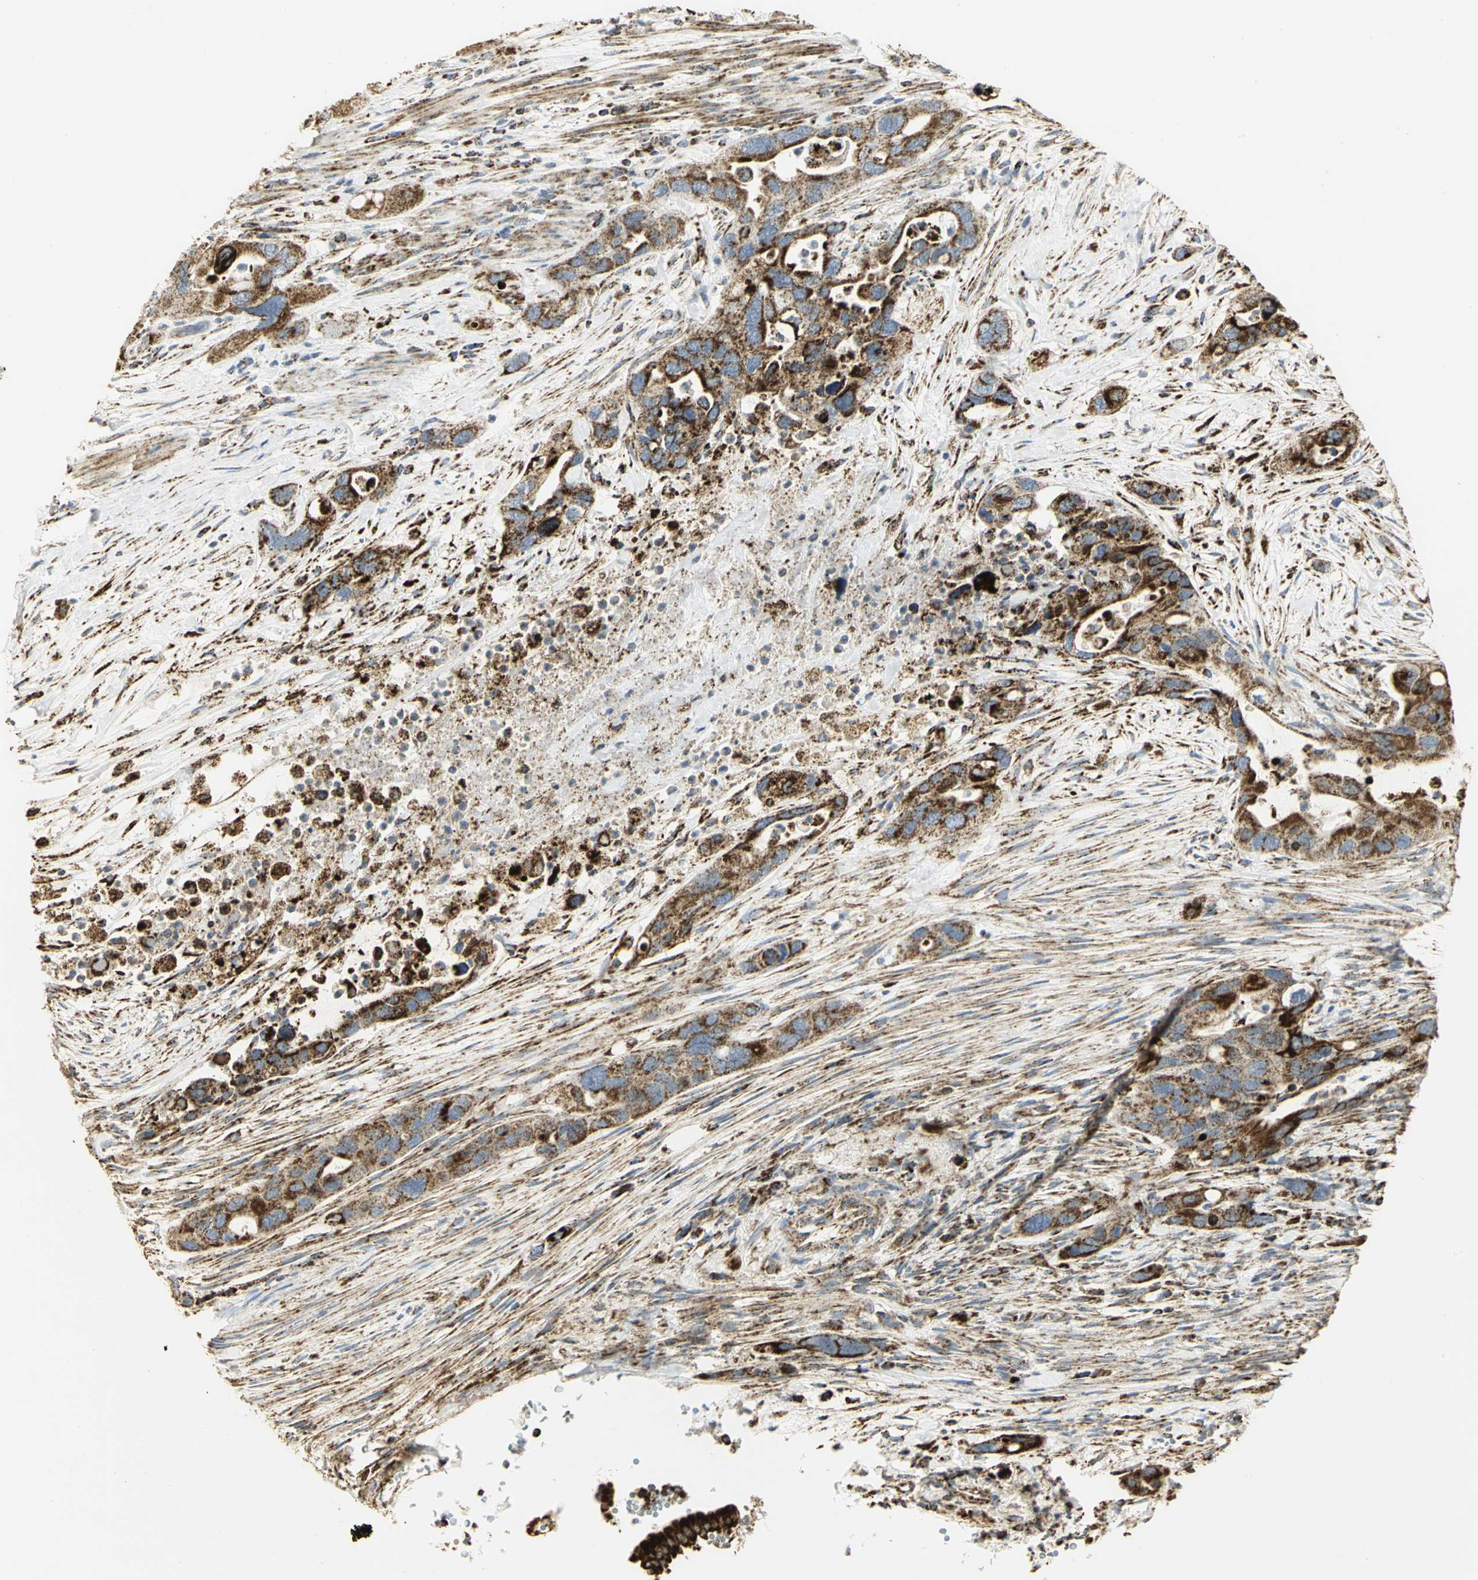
{"staining": {"intensity": "strong", "quantity": ">75%", "location": "cytoplasmic/membranous"}, "tissue": "pancreatic cancer", "cell_type": "Tumor cells", "image_type": "cancer", "snomed": [{"axis": "morphology", "description": "Adenocarcinoma, NOS"}, {"axis": "topography", "description": "Pancreas"}], "caption": "High-power microscopy captured an IHC micrograph of adenocarcinoma (pancreatic), revealing strong cytoplasmic/membranous expression in about >75% of tumor cells.", "gene": "VDAC1", "patient": {"sex": "female", "age": 71}}